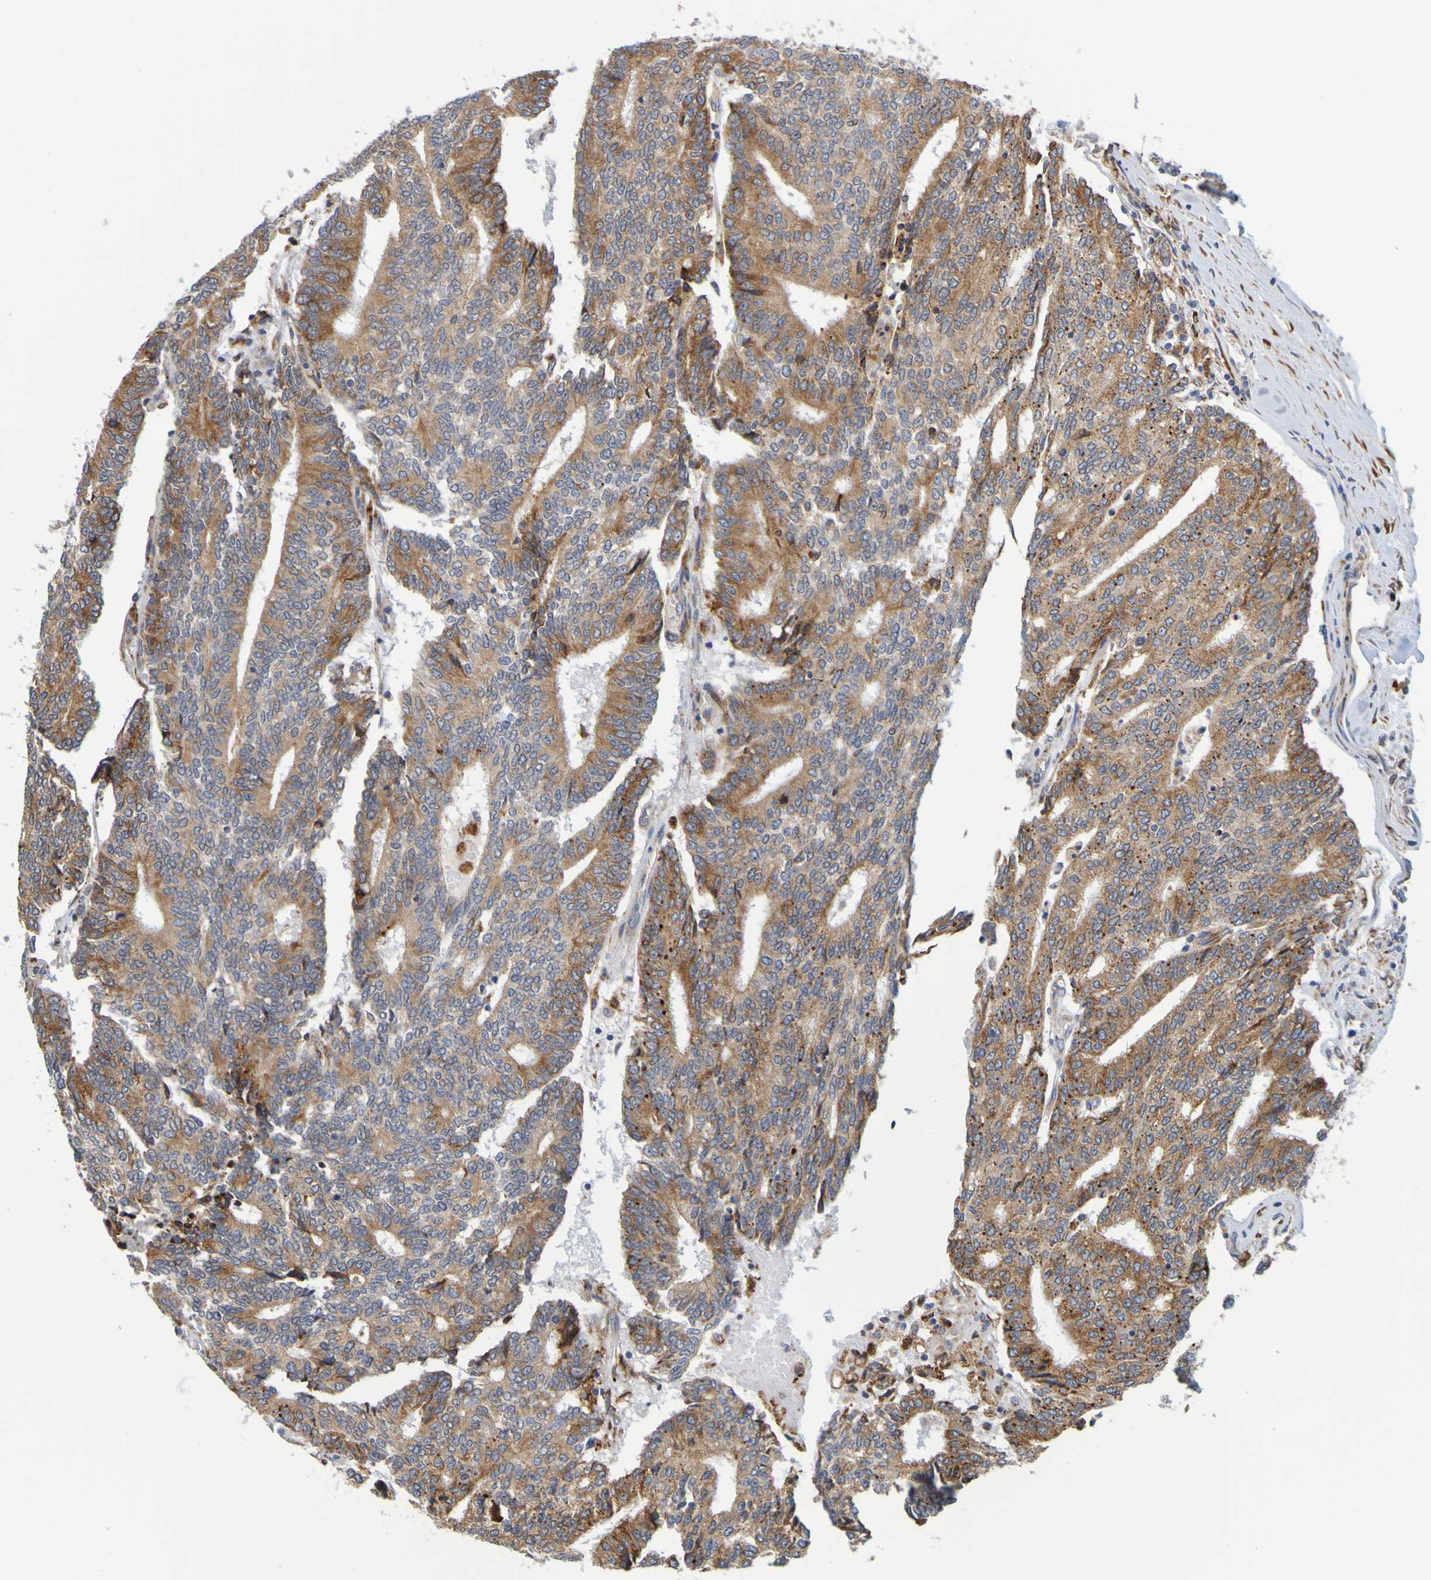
{"staining": {"intensity": "strong", "quantity": "25%-75%", "location": "cytoplasmic/membranous"}, "tissue": "prostate cancer", "cell_type": "Tumor cells", "image_type": "cancer", "snomed": [{"axis": "morphology", "description": "Normal tissue, NOS"}, {"axis": "morphology", "description": "Adenocarcinoma, High grade"}, {"axis": "topography", "description": "Prostate"}, {"axis": "topography", "description": "Seminal veicle"}], "caption": "Strong cytoplasmic/membranous staining for a protein is seen in about 25%-75% of tumor cells of adenocarcinoma (high-grade) (prostate) using IHC.", "gene": "SIL1", "patient": {"sex": "male", "age": 55}}